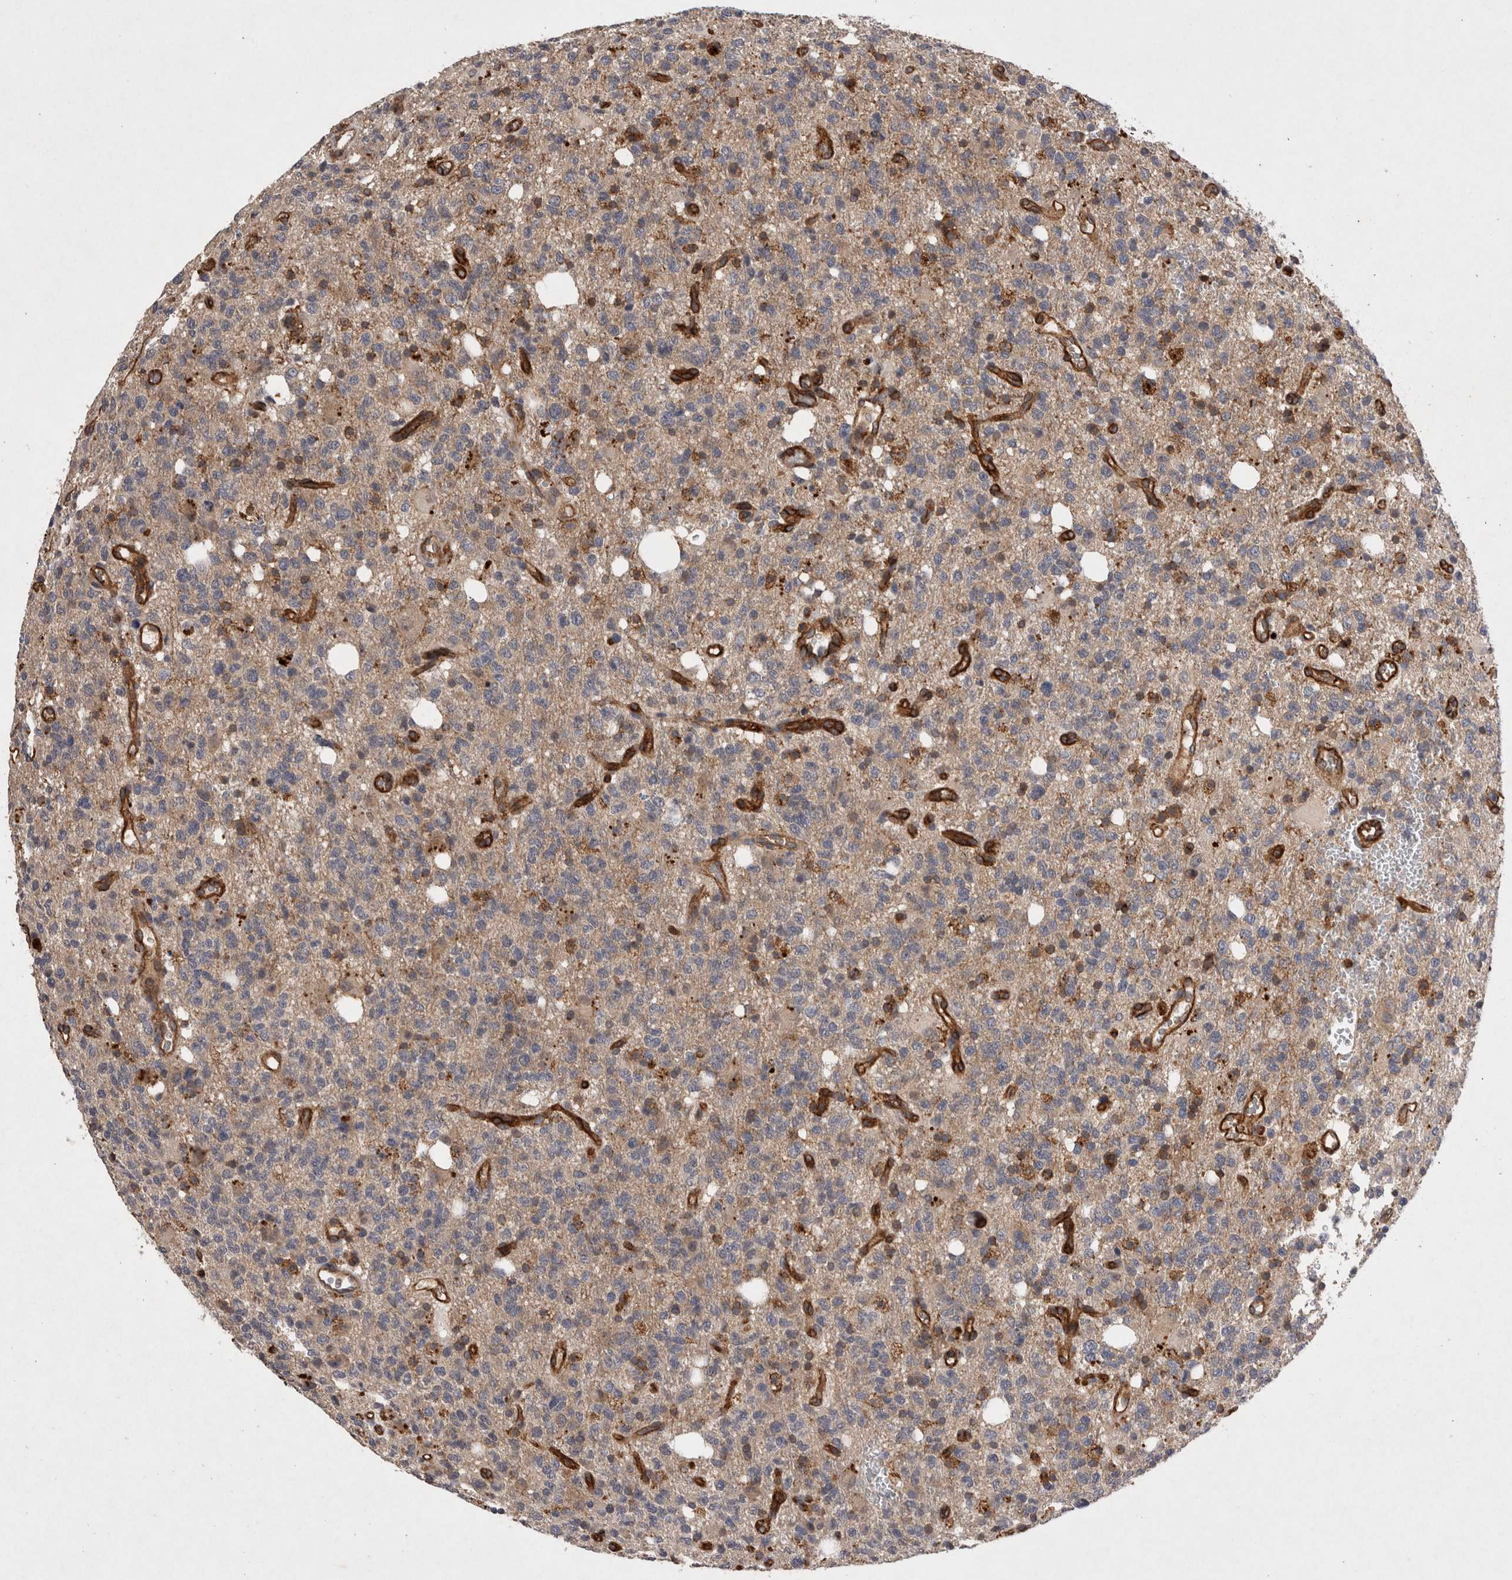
{"staining": {"intensity": "weak", "quantity": ">75%", "location": "cytoplasmic/membranous"}, "tissue": "glioma", "cell_type": "Tumor cells", "image_type": "cancer", "snomed": [{"axis": "morphology", "description": "Glioma, malignant, High grade"}, {"axis": "topography", "description": "Brain"}], "caption": "This is a photomicrograph of immunohistochemistry staining of glioma, which shows weak positivity in the cytoplasmic/membranous of tumor cells.", "gene": "RASSF3", "patient": {"sex": "female", "age": 62}}